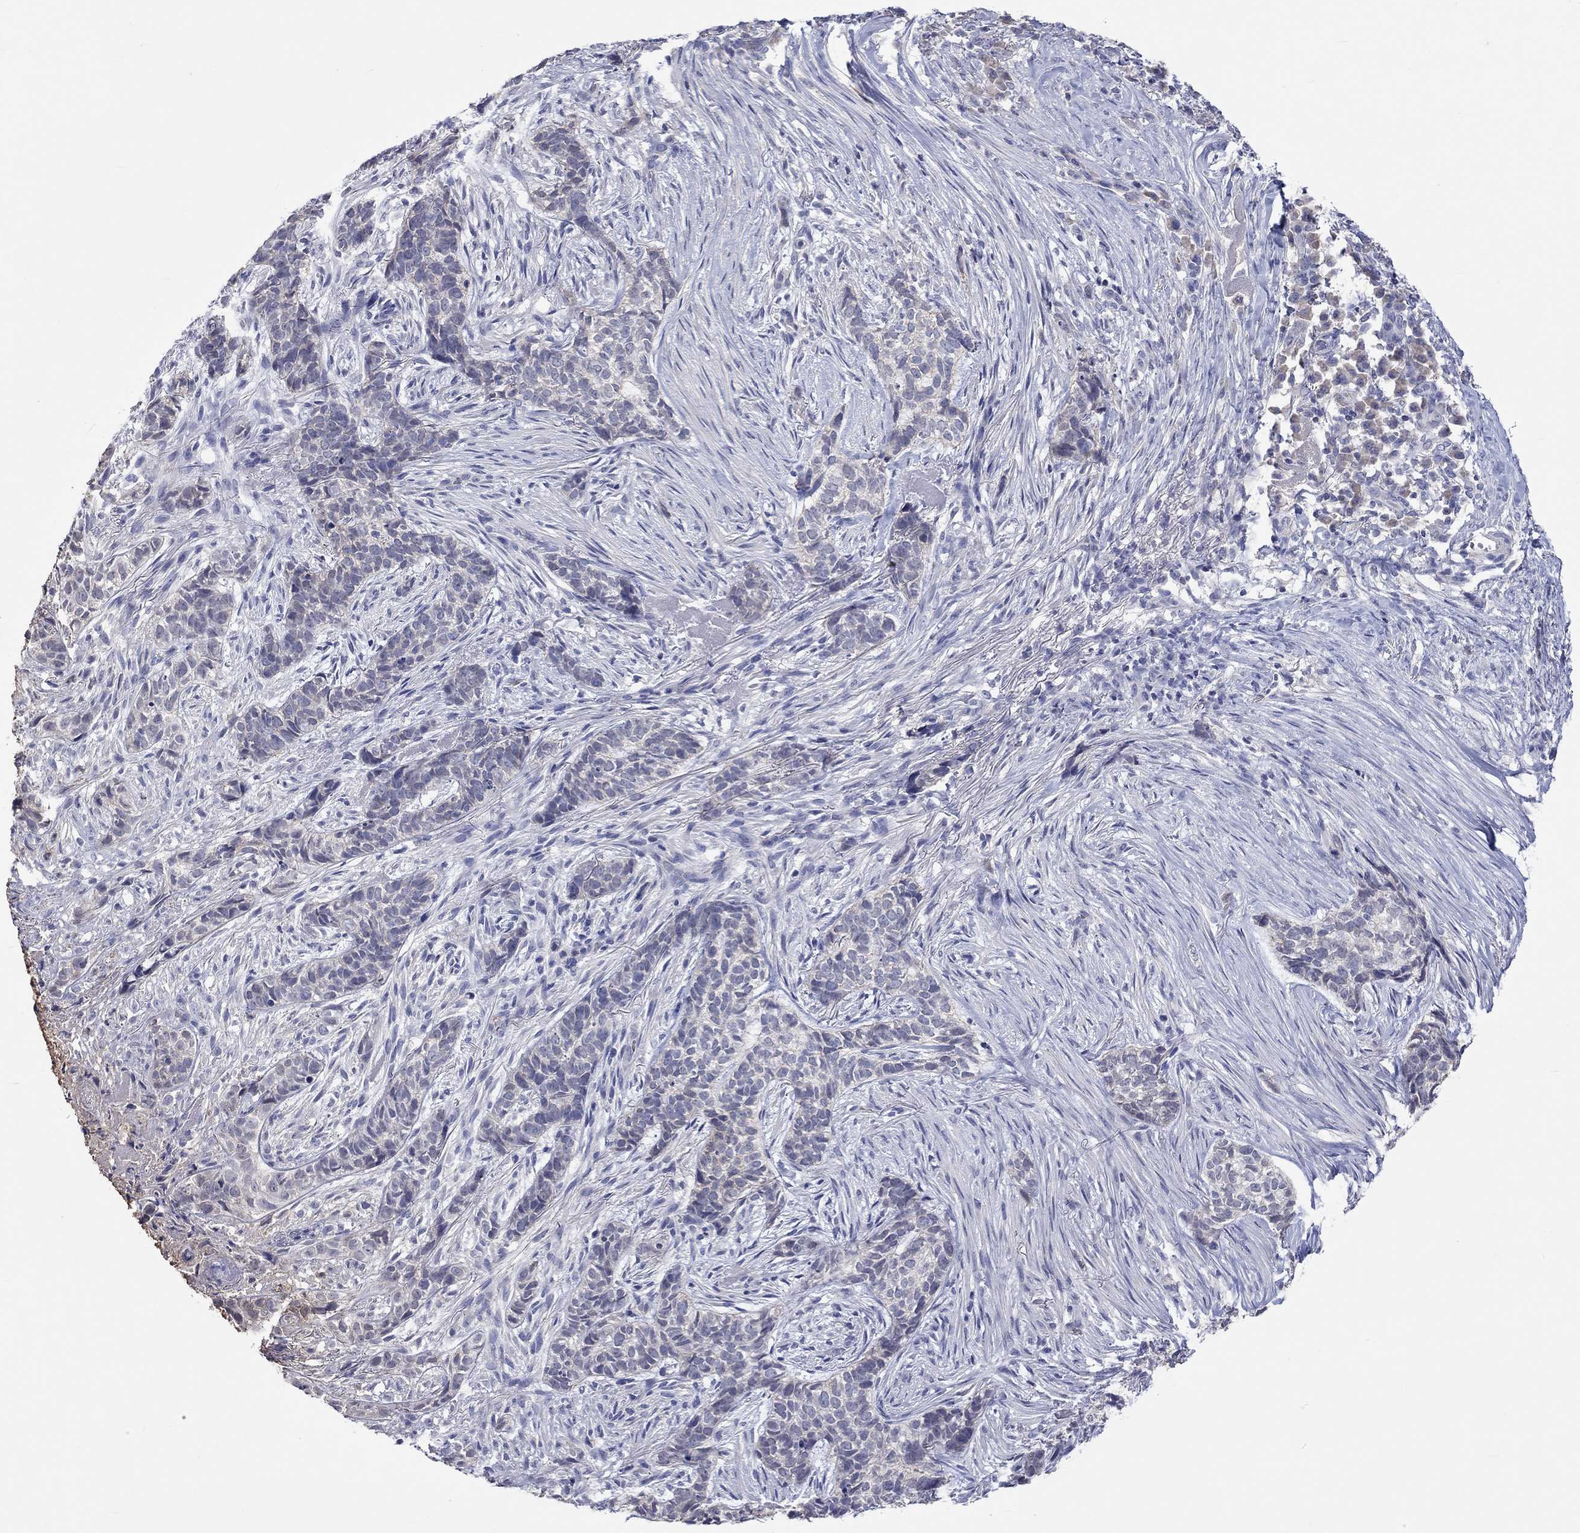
{"staining": {"intensity": "negative", "quantity": "none", "location": "none"}, "tissue": "skin cancer", "cell_type": "Tumor cells", "image_type": "cancer", "snomed": [{"axis": "morphology", "description": "Basal cell carcinoma"}, {"axis": "topography", "description": "Skin"}], "caption": "Image shows no significant protein positivity in tumor cells of skin cancer (basal cell carcinoma).", "gene": "LRFN4", "patient": {"sex": "female", "age": 69}}